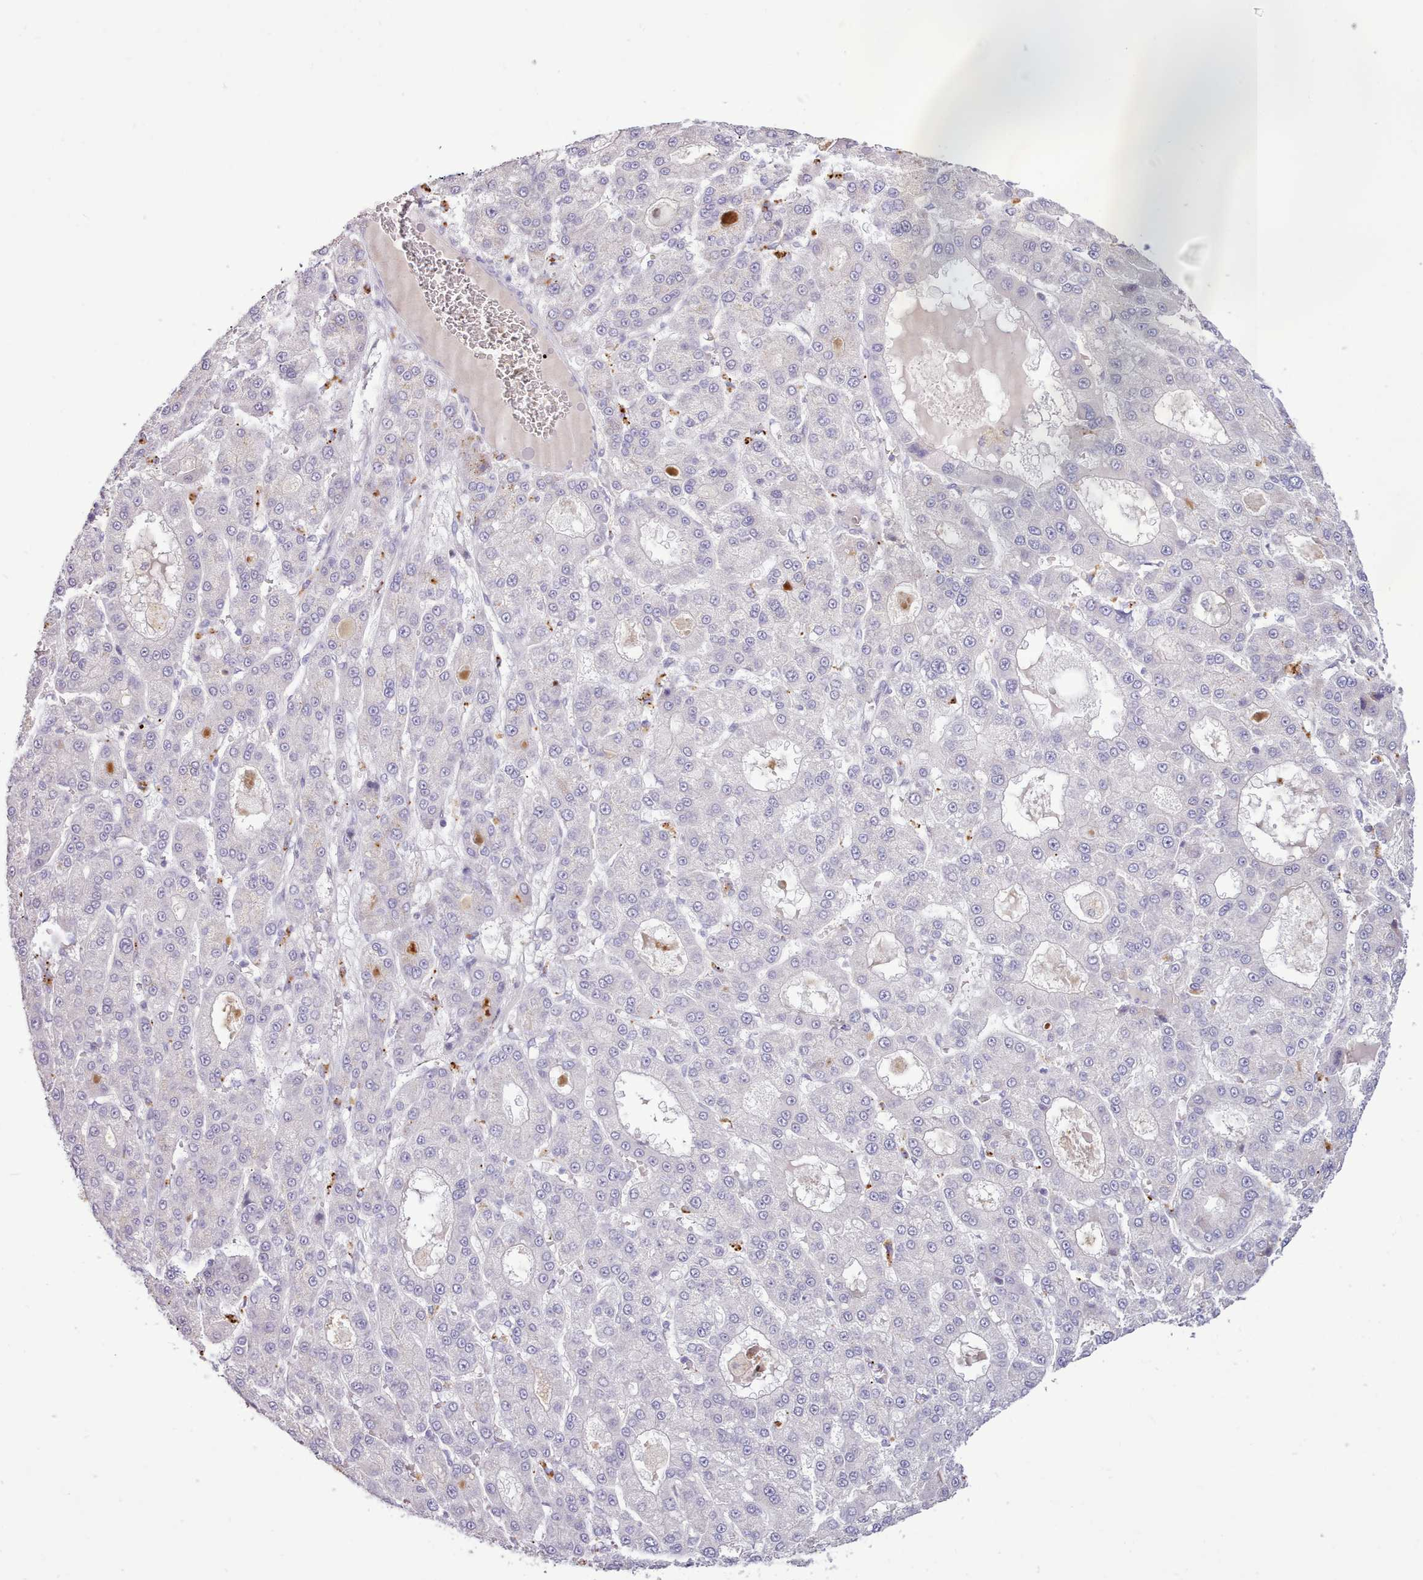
{"staining": {"intensity": "negative", "quantity": "none", "location": "none"}, "tissue": "liver cancer", "cell_type": "Tumor cells", "image_type": "cancer", "snomed": [{"axis": "morphology", "description": "Carcinoma, Hepatocellular, NOS"}, {"axis": "topography", "description": "Liver"}], "caption": "Tumor cells are negative for brown protein staining in liver hepatocellular carcinoma.", "gene": "SRD5A1", "patient": {"sex": "male", "age": 70}}